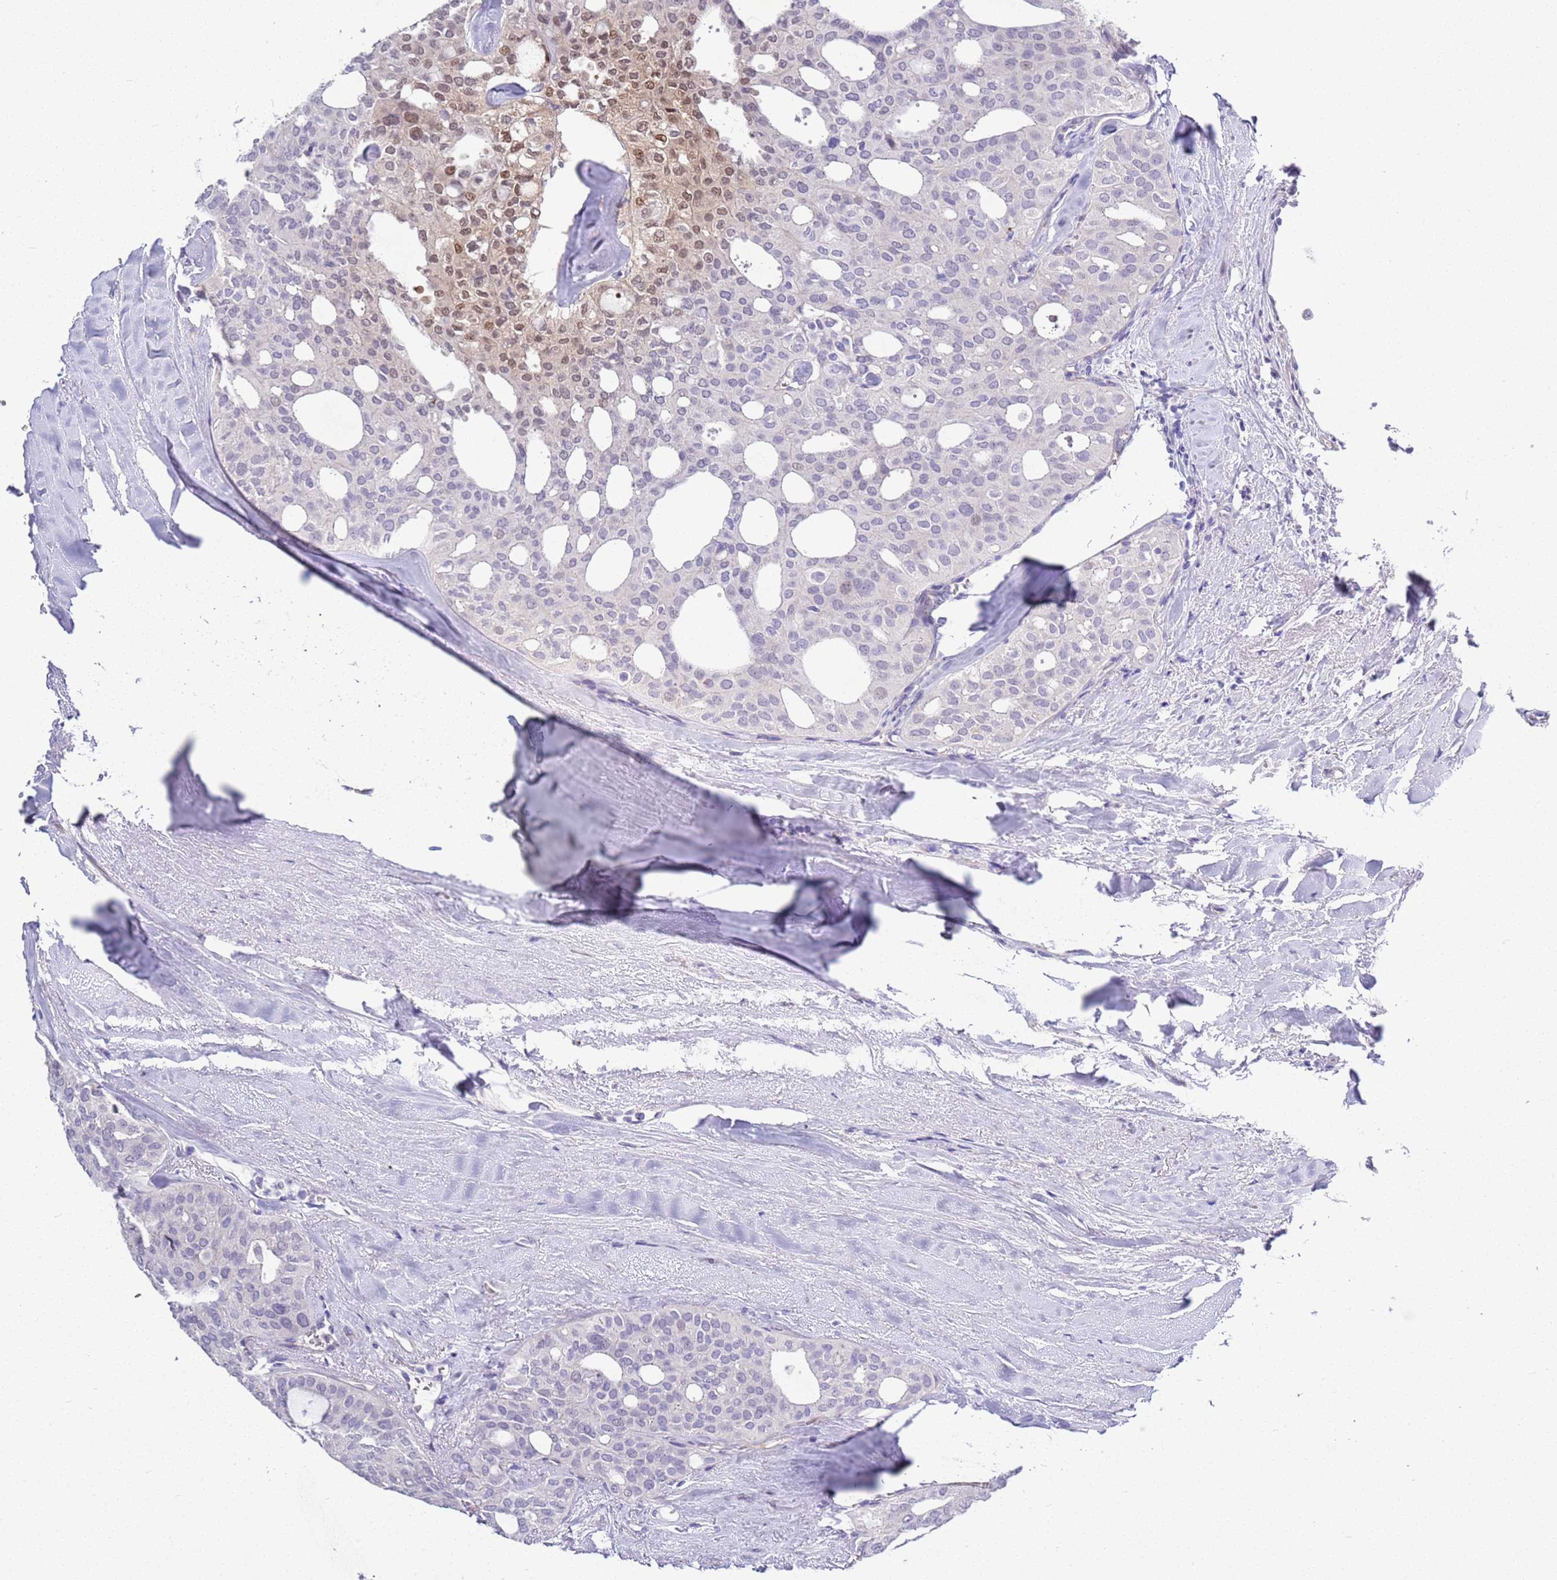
{"staining": {"intensity": "moderate", "quantity": "<25%", "location": "nuclear"}, "tissue": "thyroid cancer", "cell_type": "Tumor cells", "image_type": "cancer", "snomed": [{"axis": "morphology", "description": "Follicular adenoma carcinoma, NOS"}, {"axis": "topography", "description": "Thyroid gland"}], "caption": "High-magnification brightfield microscopy of thyroid cancer (follicular adenoma carcinoma) stained with DAB (3,3'-diaminobenzidine) (brown) and counterstained with hematoxylin (blue). tumor cells exhibit moderate nuclear expression is appreciated in approximately<25% of cells.", "gene": "BRMS1L", "patient": {"sex": "male", "age": 75}}